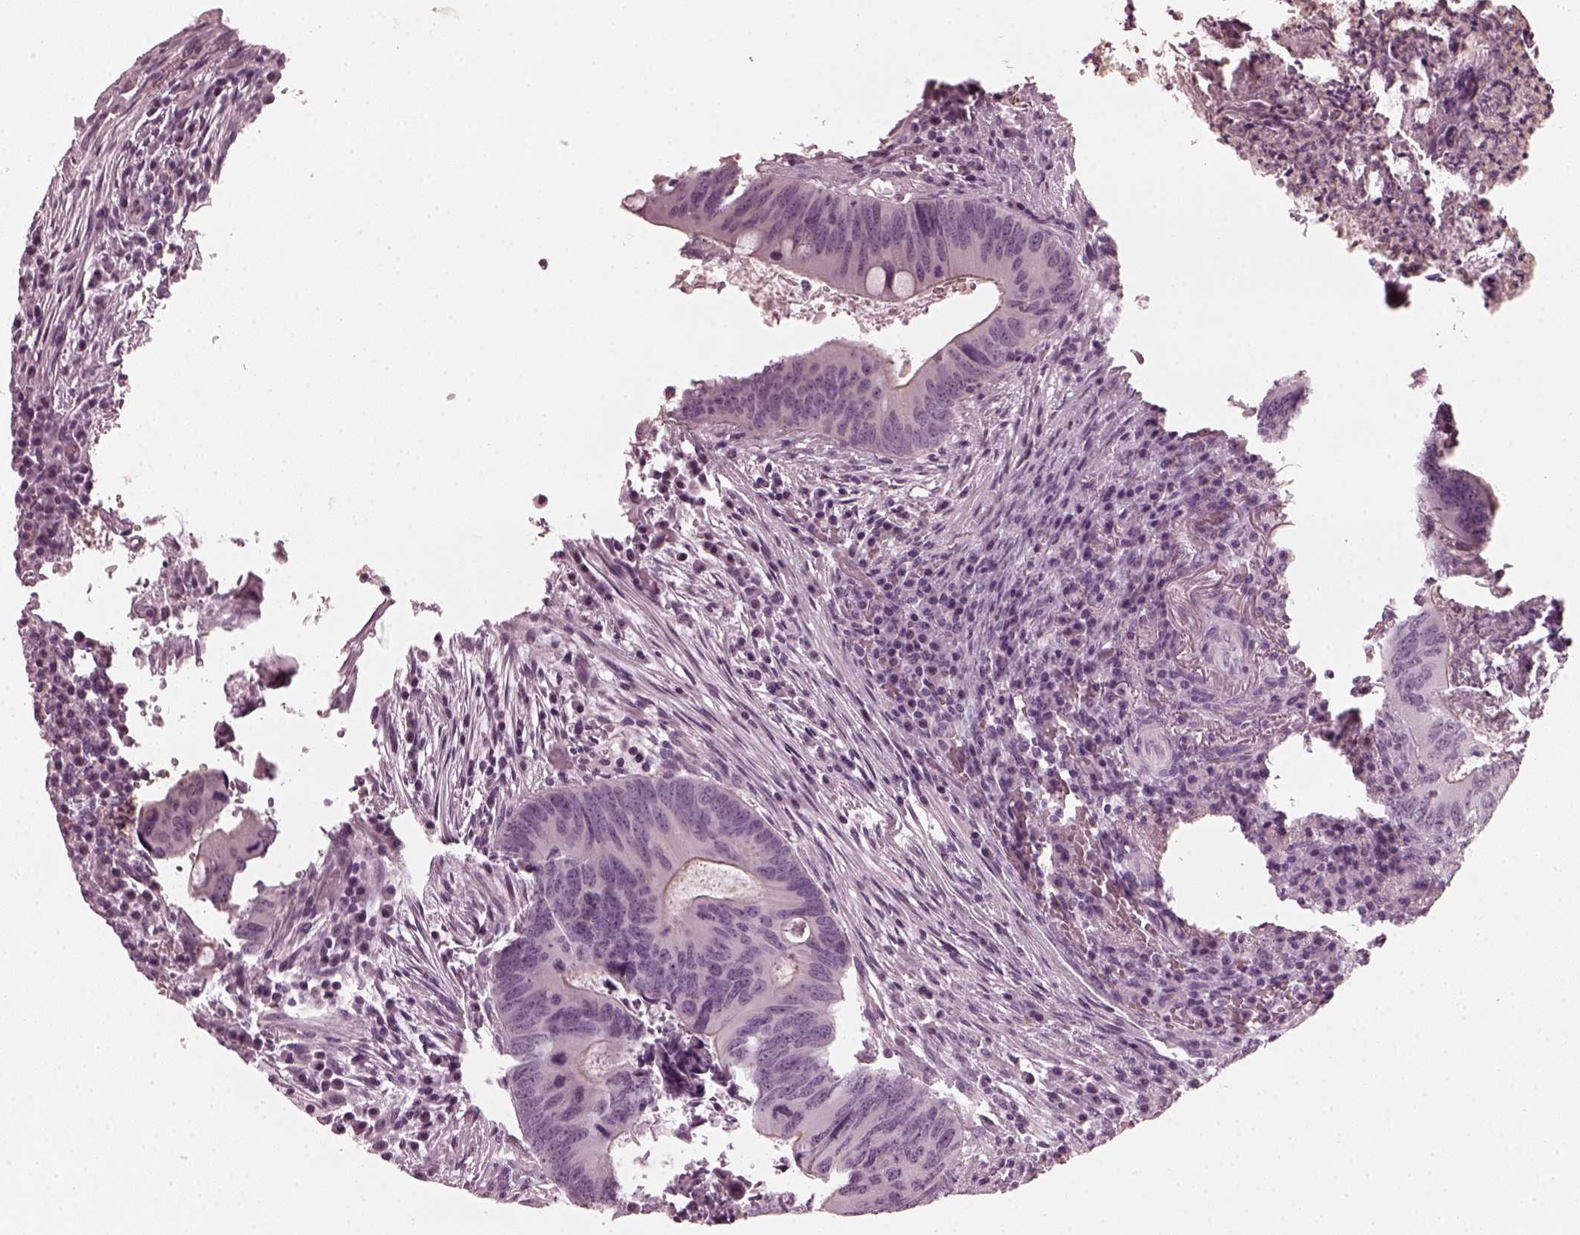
{"staining": {"intensity": "negative", "quantity": "none", "location": "none"}, "tissue": "colorectal cancer", "cell_type": "Tumor cells", "image_type": "cancer", "snomed": [{"axis": "morphology", "description": "Adenocarcinoma, NOS"}, {"axis": "topography", "description": "Colon"}], "caption": "This is an immunohistochemistry (IHC) photomicrograph of colorectal adenocarcinoma. There is no expression in tumor cells.", "gene": "CCDC170", "patient": {"sex": "female", "age": 74}}